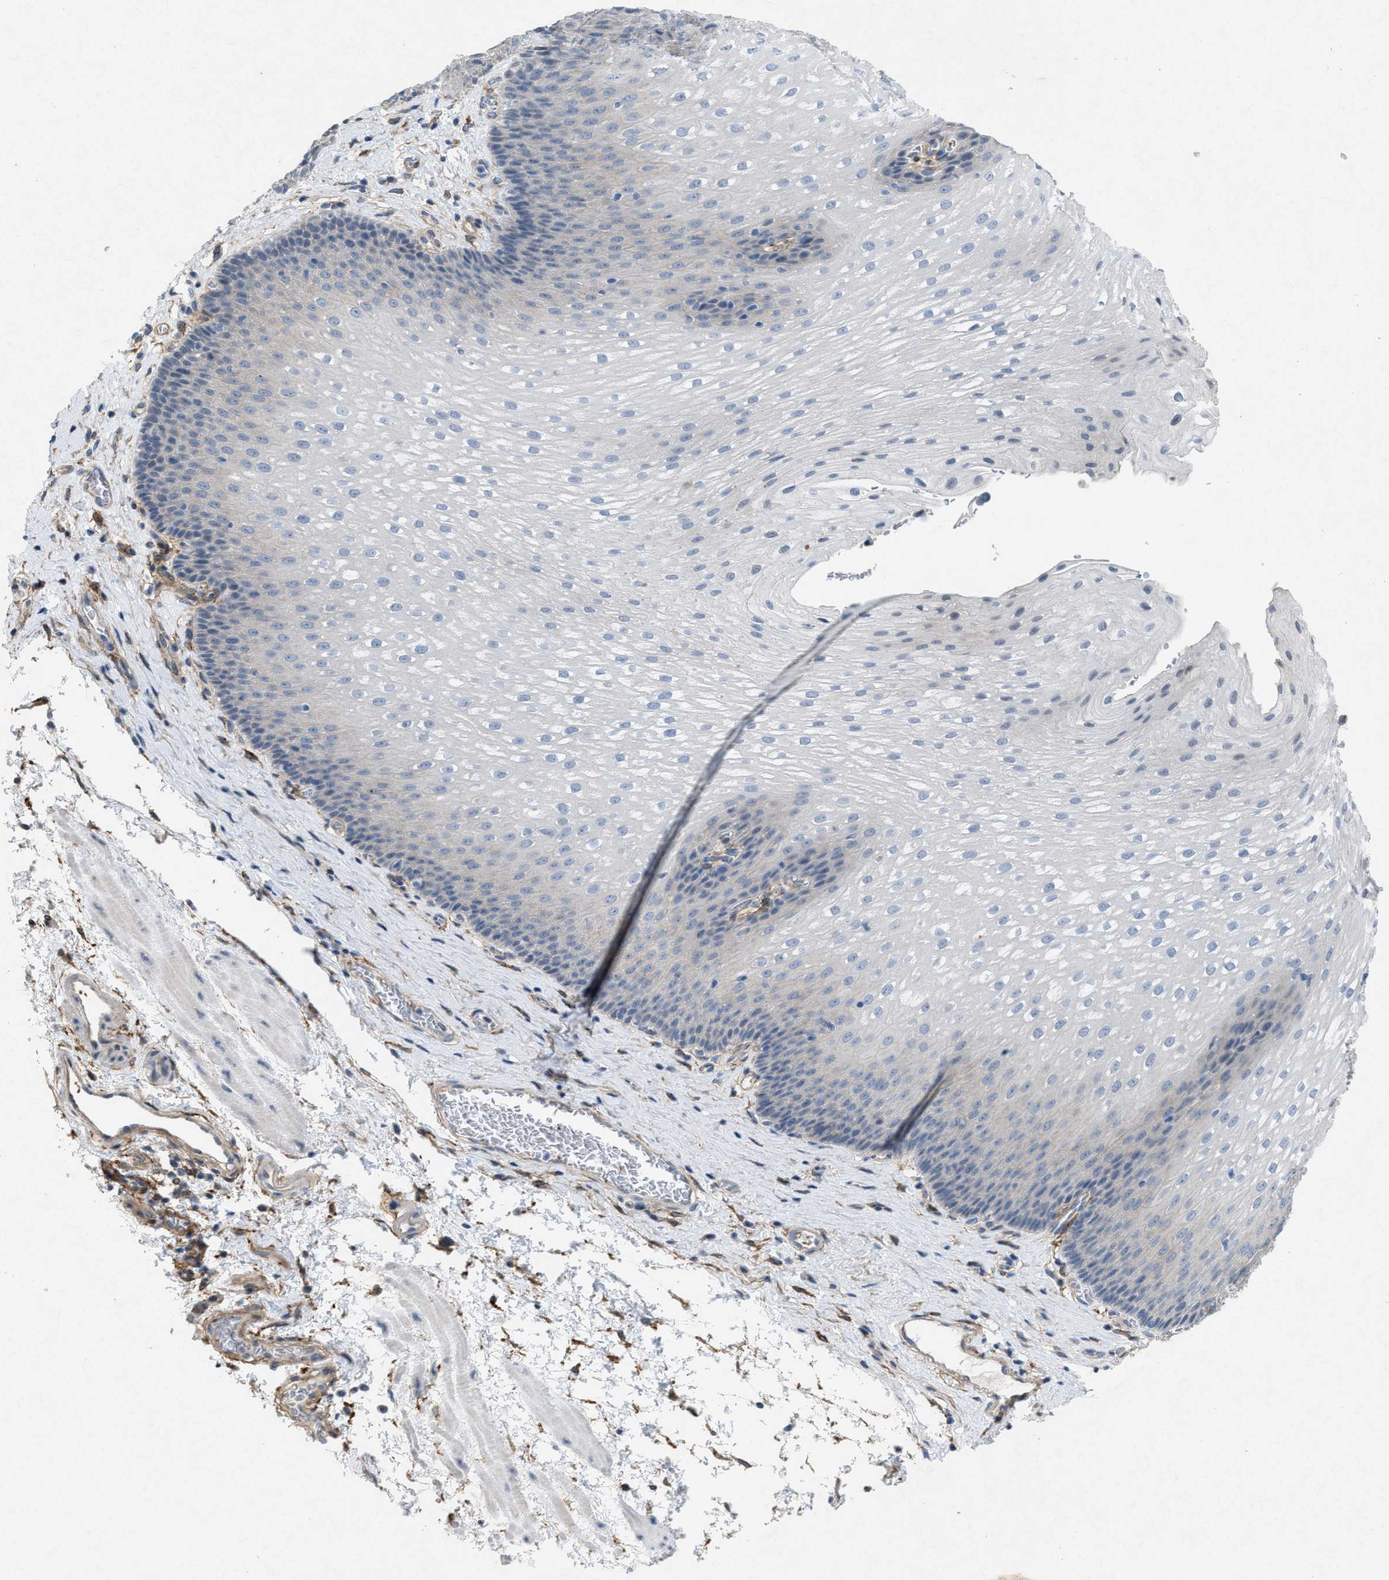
{"staining": {"intensity": "negative", "quantity": "none", "location": "none"}, "tissue": "esophagus", "cell_type": "Squamous epithelial cells", "image_type": "normal", "snomed": [{"axis": "morphology", "description": "Normal tissue, NOS"}, {"axis": "topography", "description": "Esophagus"}], "caption": "Photomicrograph shows no protein staining in squamous epithelial cells of normal esophagus.", "gene": "PDGFRA", "patient": {"sex": "male", "age": 48}}